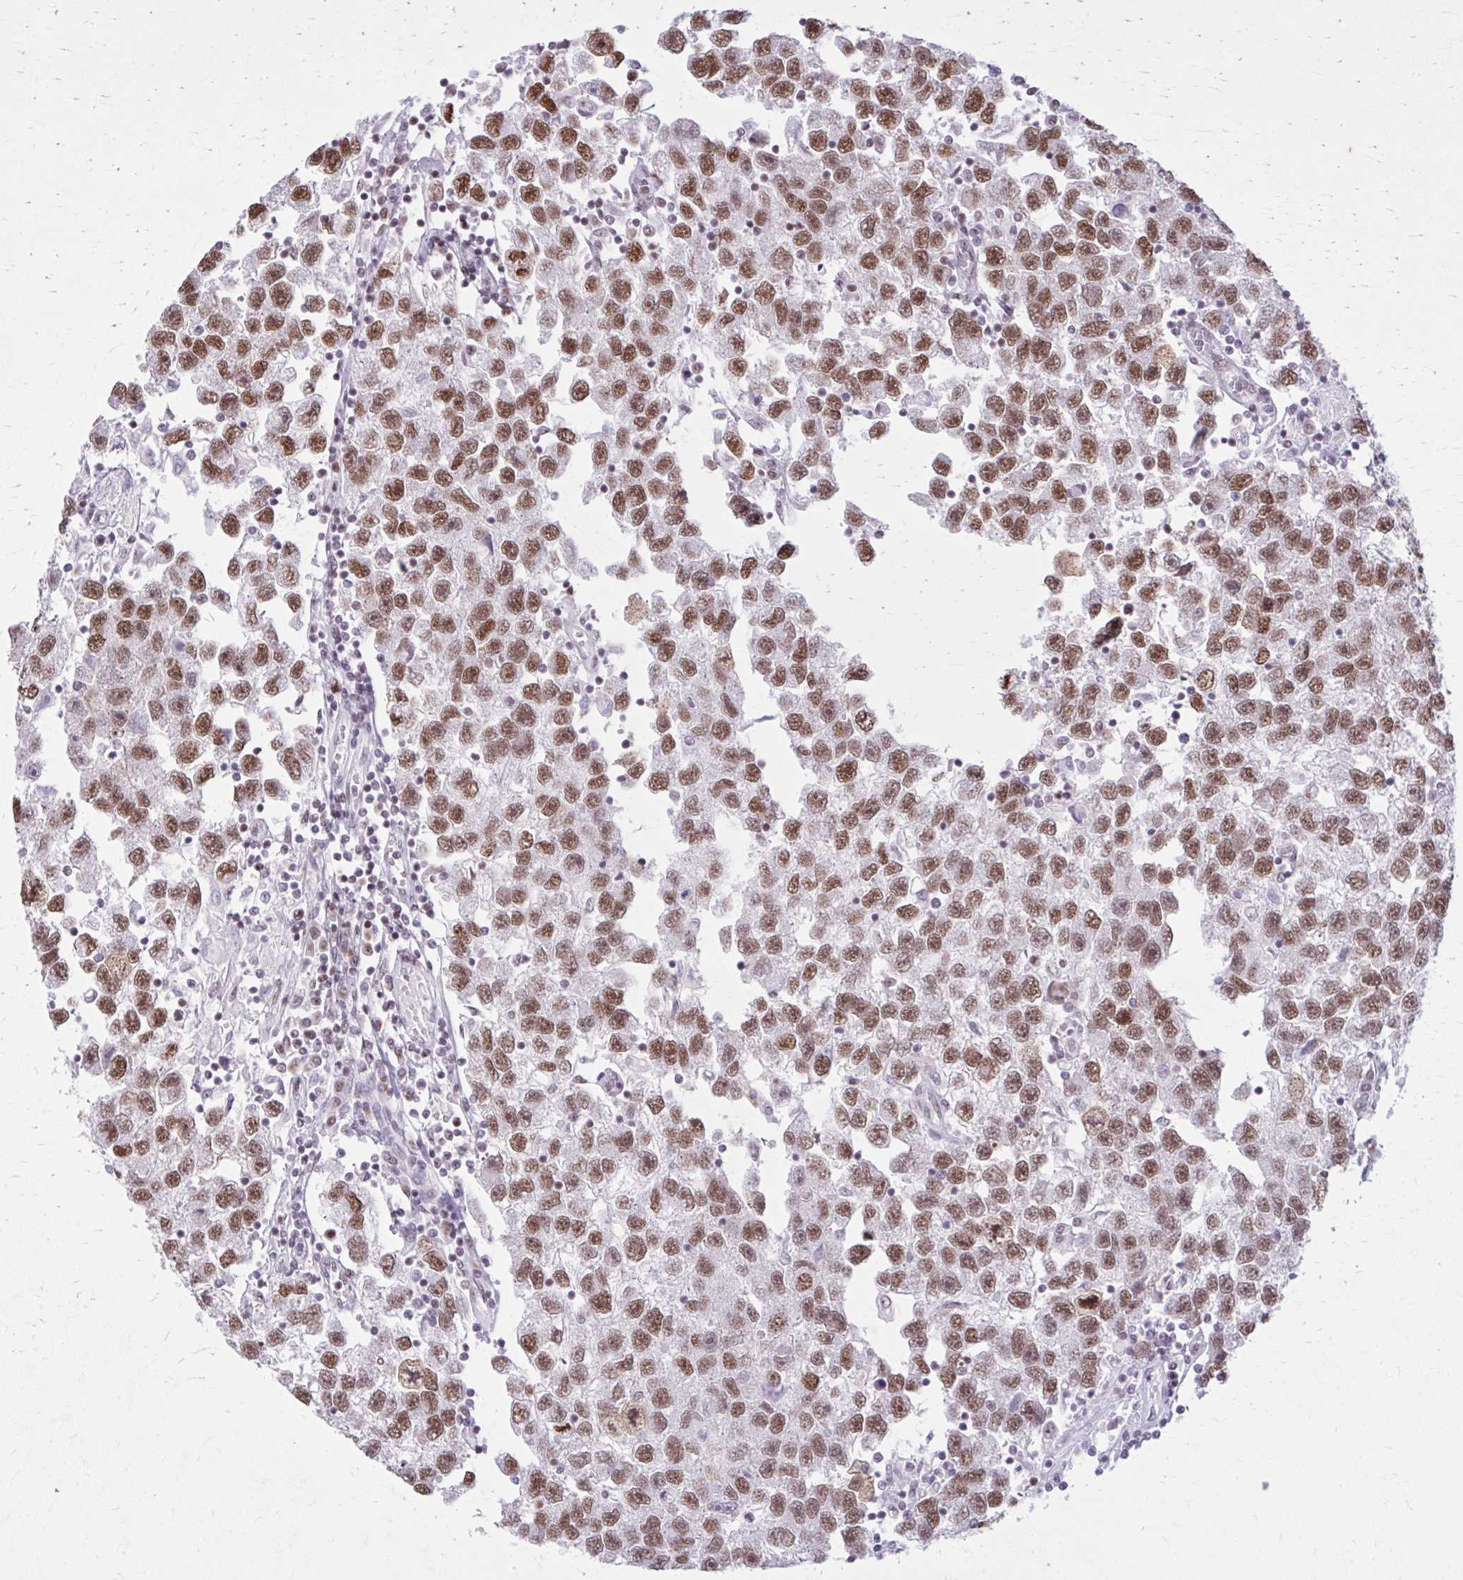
{"staining": {"intensity": "moderate", "quantity": ">75%", "location": "nuclear"}, "tissue": "testis cancer", "cell_type": "Tumor cells", "image_type": "cancer", "snomed": [{"axis": "morphology", "description": "Seminoma, NOS"}, {"axis": "topography", "description": "Testis"}], "caption": "This image reveals testis cancer (seminoma) stained with IHC to label a protein in brown. The nuclear of tumor cells show moderate positivity for the protein. Nuclei are counter-stained blue.", "gene": "PABIR1", "patient": {"sex": "male", "age": 26}}